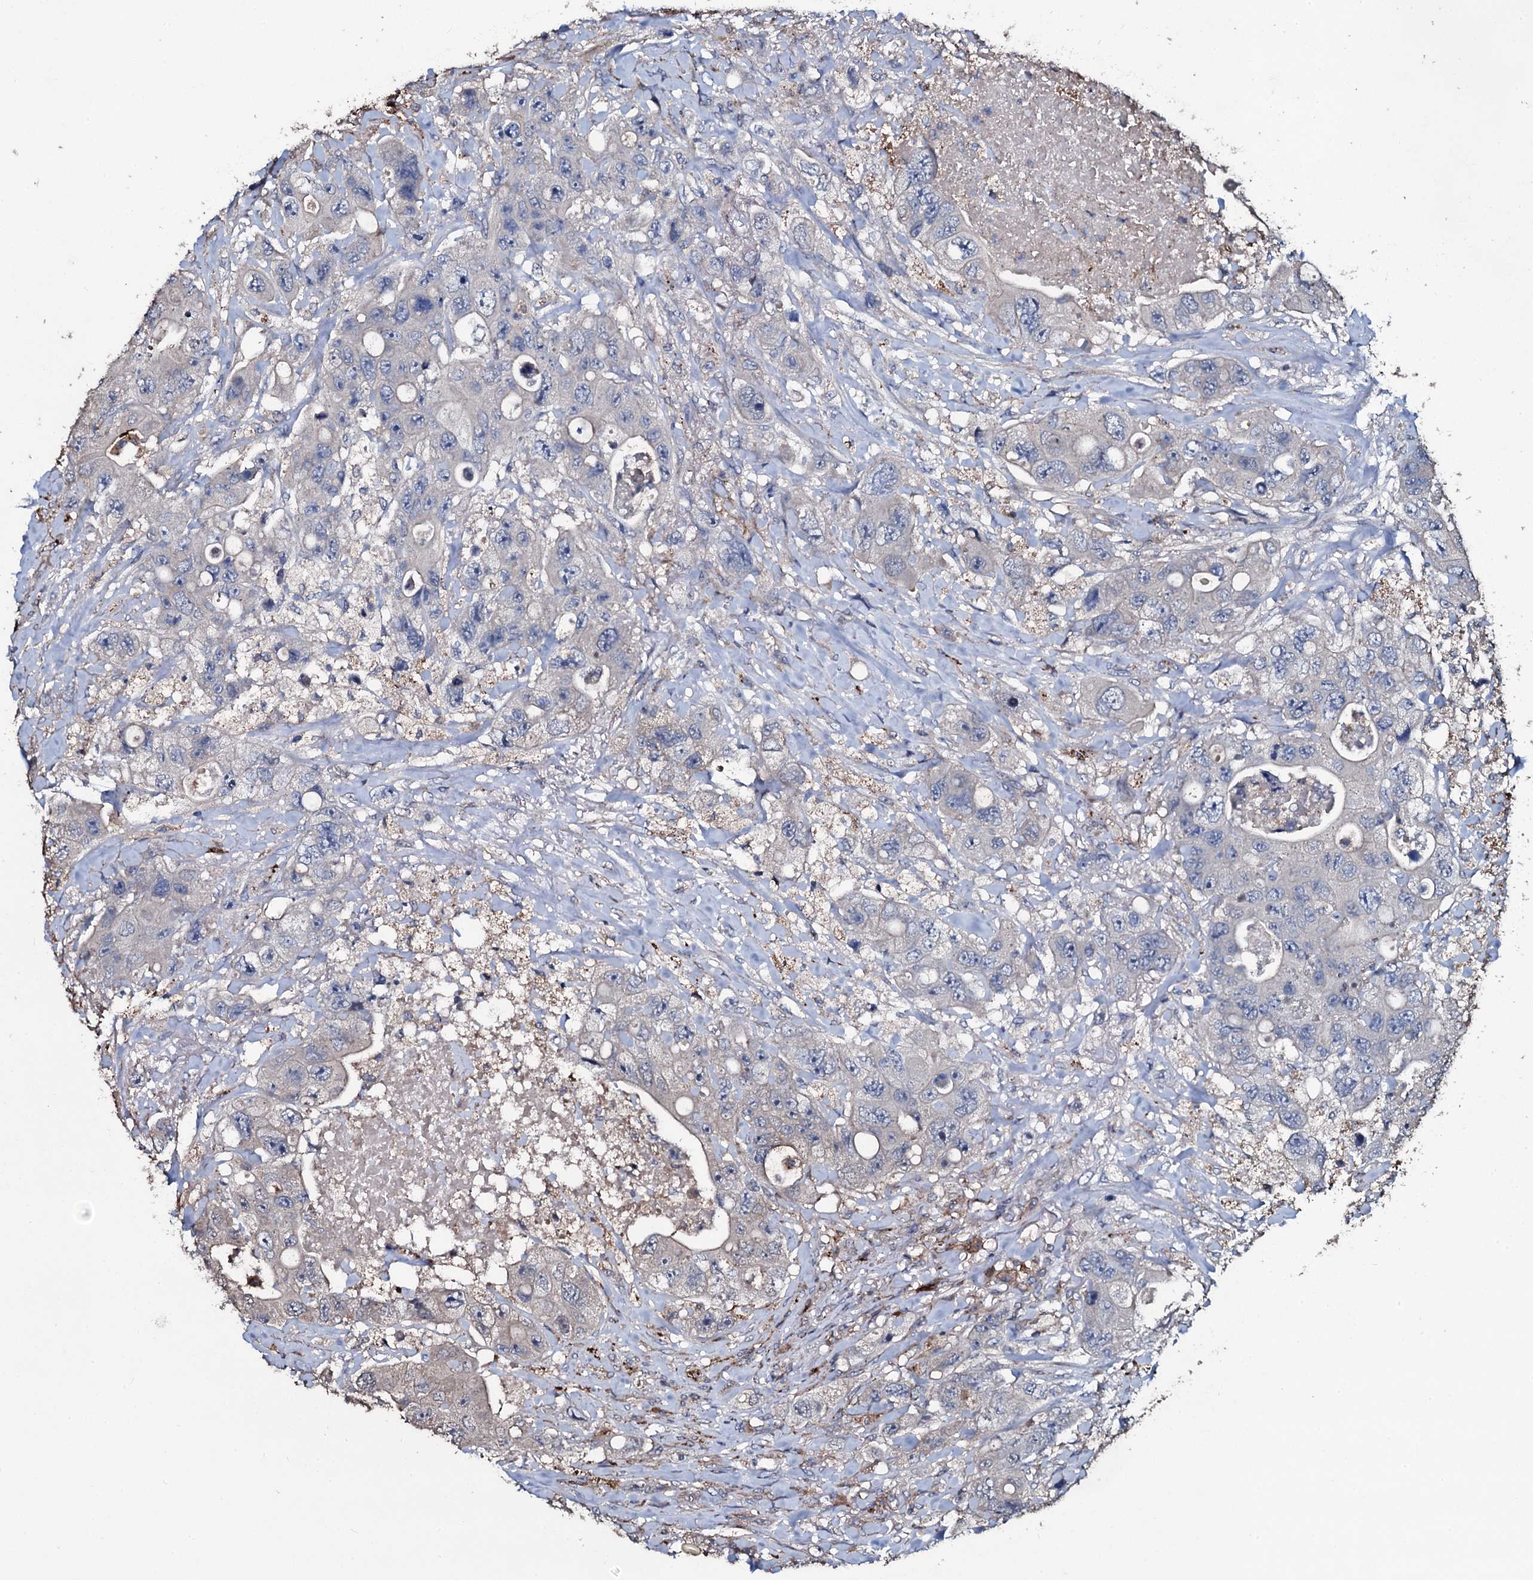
{"staining": {"intensity": "negative", "quantity": "none", "location": "none"}, "tissue": "colorectal cancer", "cell_type": "Tumor cells", "image_type": "cancer", "snomed": [{"axis": "morphology", "description": "Adenocarcinoma, NOS"}, {"axis": "topography", "description": "Colon"}], "caption": "An immunohistochemistry micrograph of colorectal adenocarcinoma is shown. There is no staining in tumor cells of colorectal adenocarcinoma.", "gene": "TPGS2", "patient": {"sex": "female", "age": 46}}